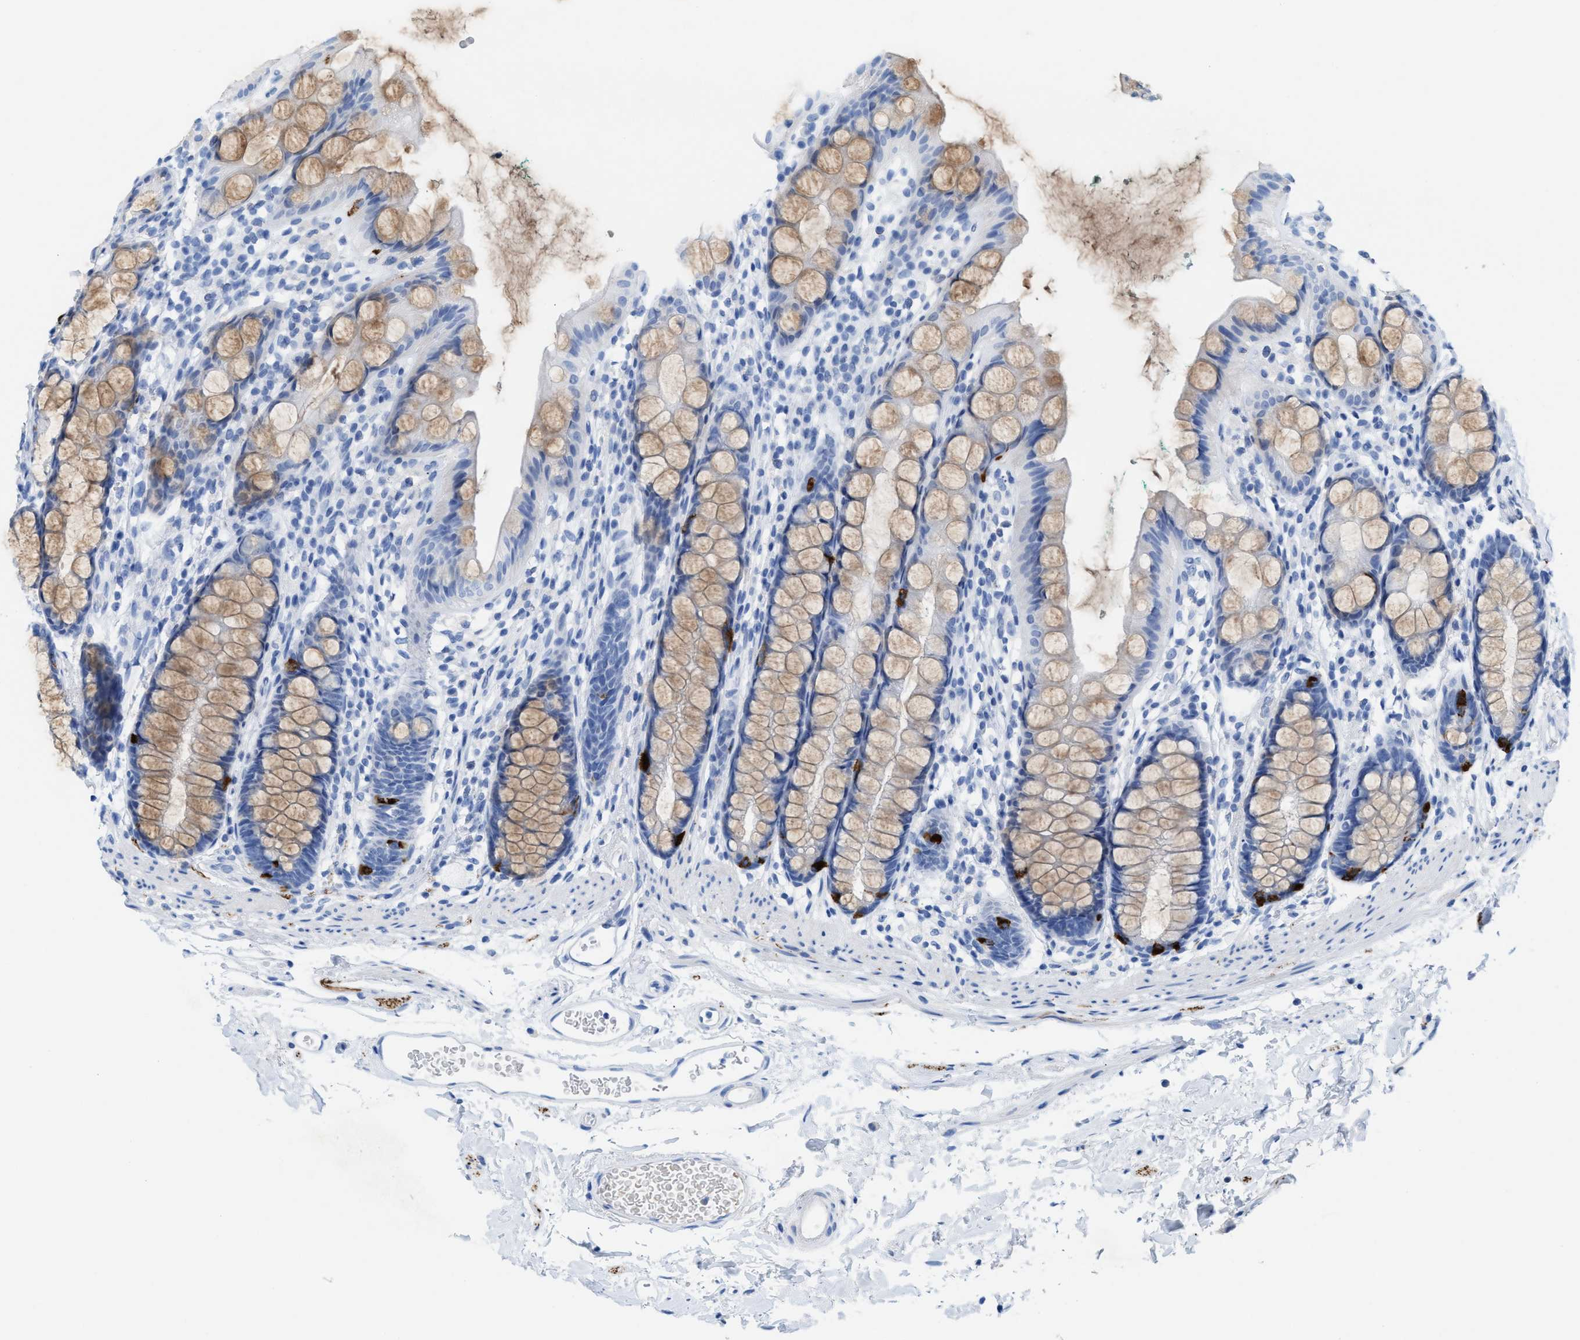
{"staining": {"intensity": "strong", "quantity": "<25%", "location": "cytoplasmic/membranous"}, "tissue": "rectum", "cell_type": "Glandular cells", "image_type": "normal", "snomed": [{"axis": "morphology", "description": "Normal tissue, NOS"}, {"axis": "topography", "description": "Rectum"}], "caption": "Strong cytoplasmic/membranous expression for a protein is identified in approximately <25% of glandular cells of unremarkable rectum using immunohistochemistry.", "gene": "ANKFN1", "patient": {"sex": "female", "age": 65}}